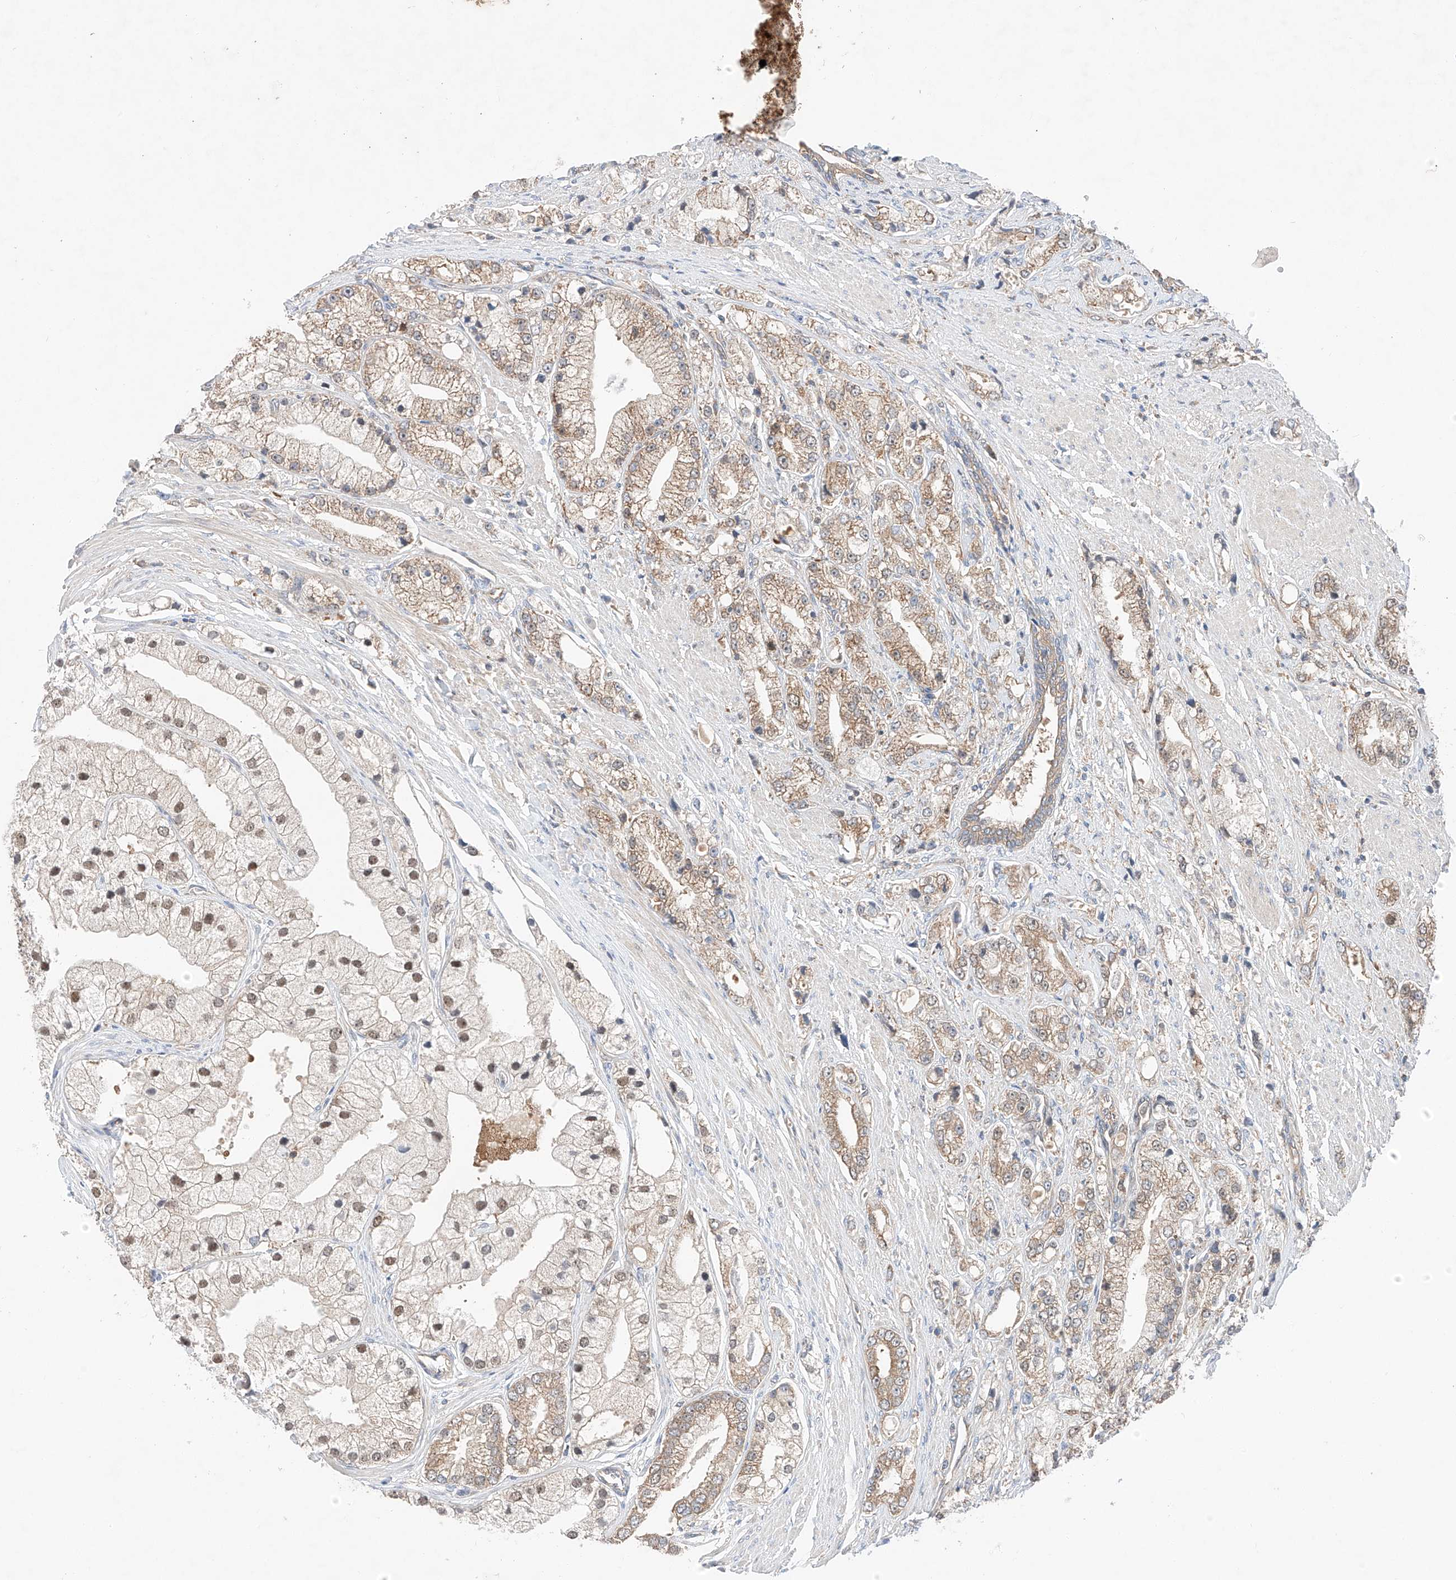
{"staining": {"intensity": "moderate", "quantity": "25%-75%", "location": "cytoplasmic/membranous,nuclear"}, "tissue": "prostate cancer", "cell_type": "Tumor cells", "image_type": "cancer", "snomed": [{"axis": "morphology", "description": "Adenocarcinoma, High grade"}, {"axis": "topography", "description": "Prostate"}], "caption": "A brown stain shows moderate cytoplasmic/membranous and nuclear positivity of a protein in human adenocarcinoma (high-grade) (prostate) tumor cells.", "gene": "RUSC1", "patient": {"sex": "male", "age": 50}}